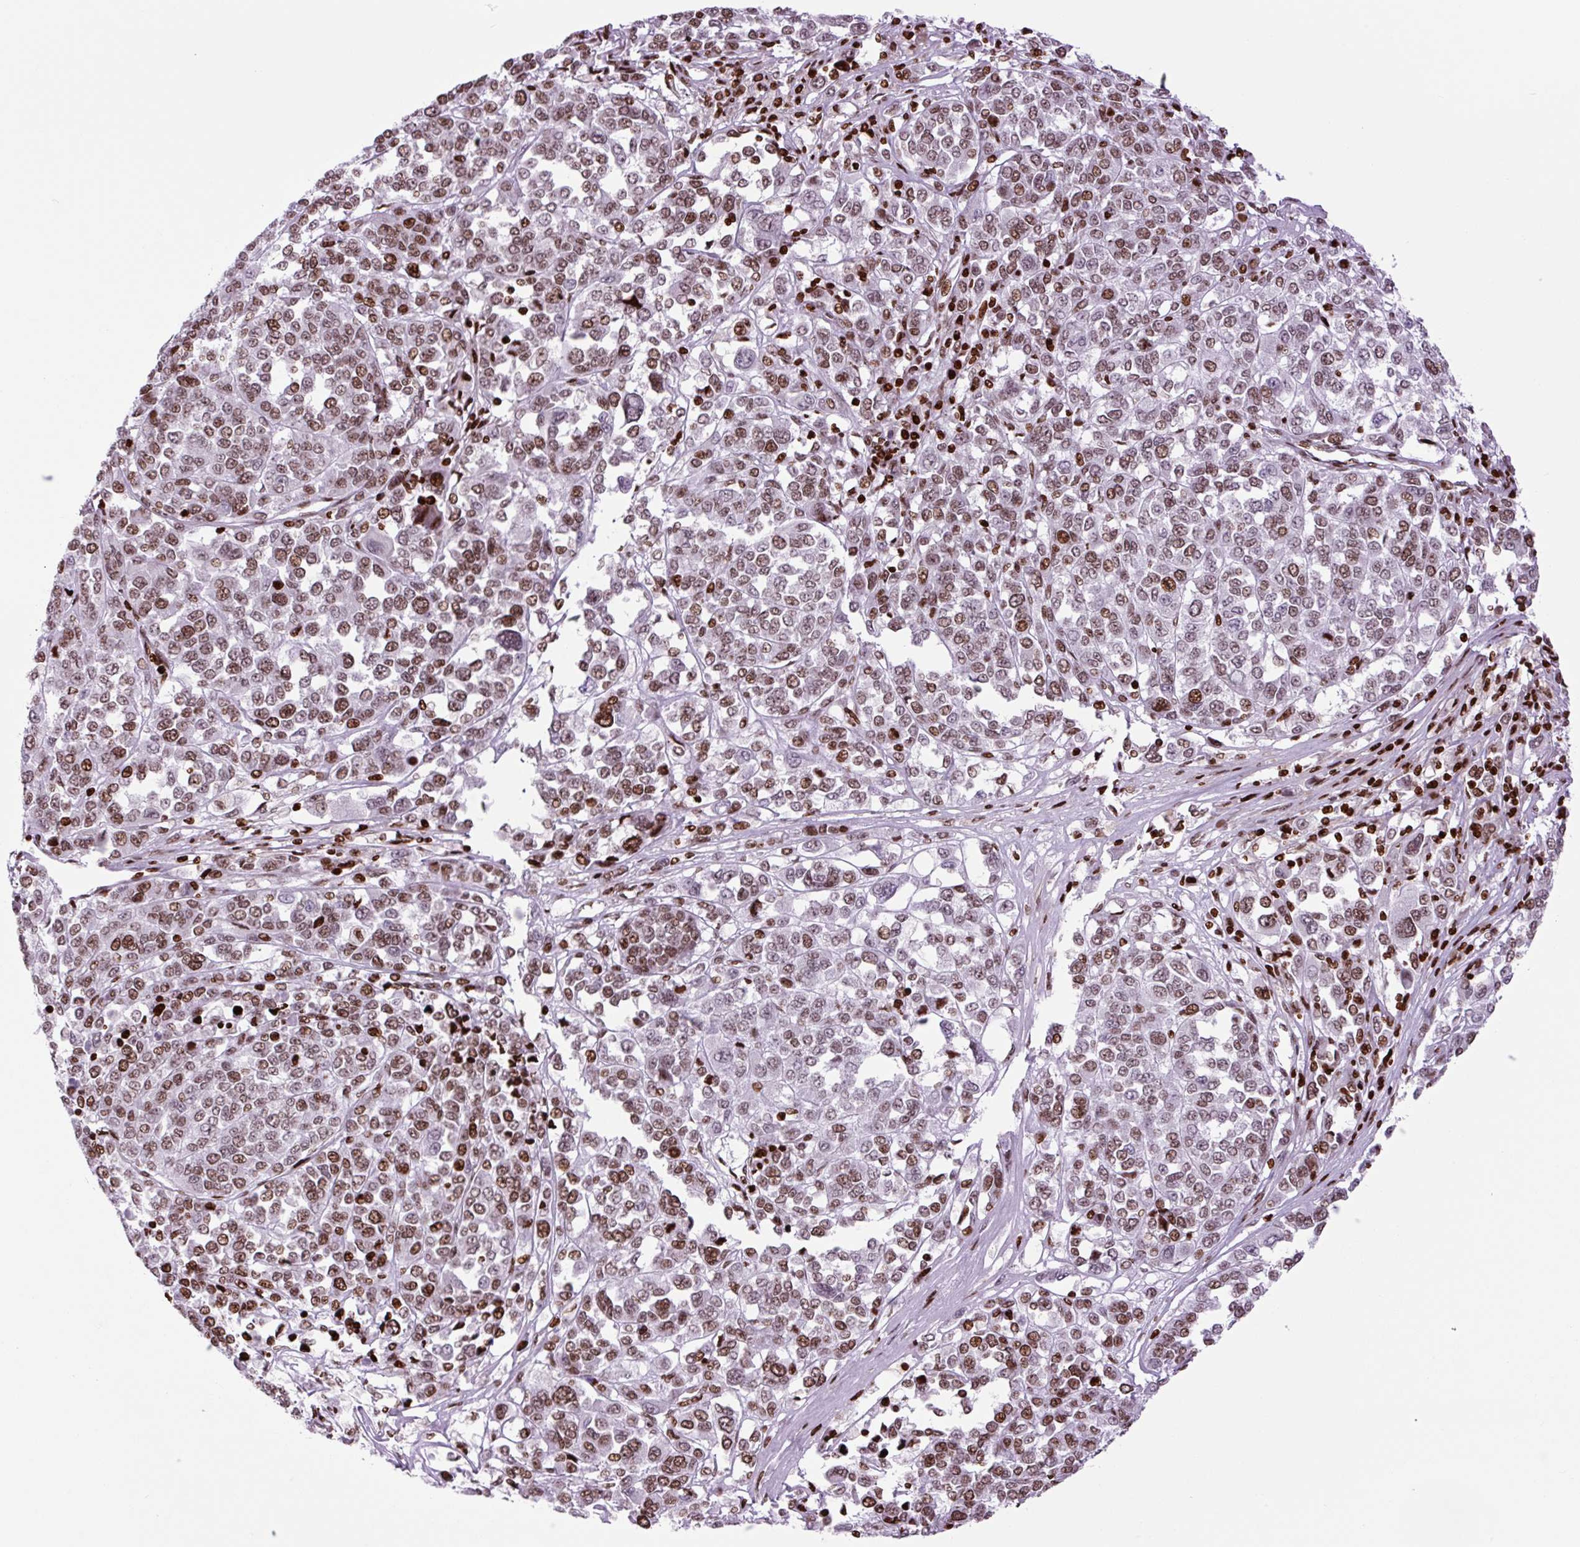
{"staining": {"intensity": "moderate", "quantity": ">75%", "location": "nuclear"}, "tissue": "melanoma", "cell_type": "Tumor cells", "image_type": "cancer", "snomed": [{"axis": "morphology", "description": "Malignant melanoma, Metastatic site"}, {"axis": "topography", "description": "Lymph node"}], "caption": "High-magnification brightfield microscopy of melanoma stained with DAB (3,3'-diaminobenzidine) (brown) and counterstained with hematoxylin (blue). tumor cells exhibit moderate nuclear positivity is seen in approximately>75% of cells.", "gene": "H1-3", "patient": {"sex": "male", "age": 44}}